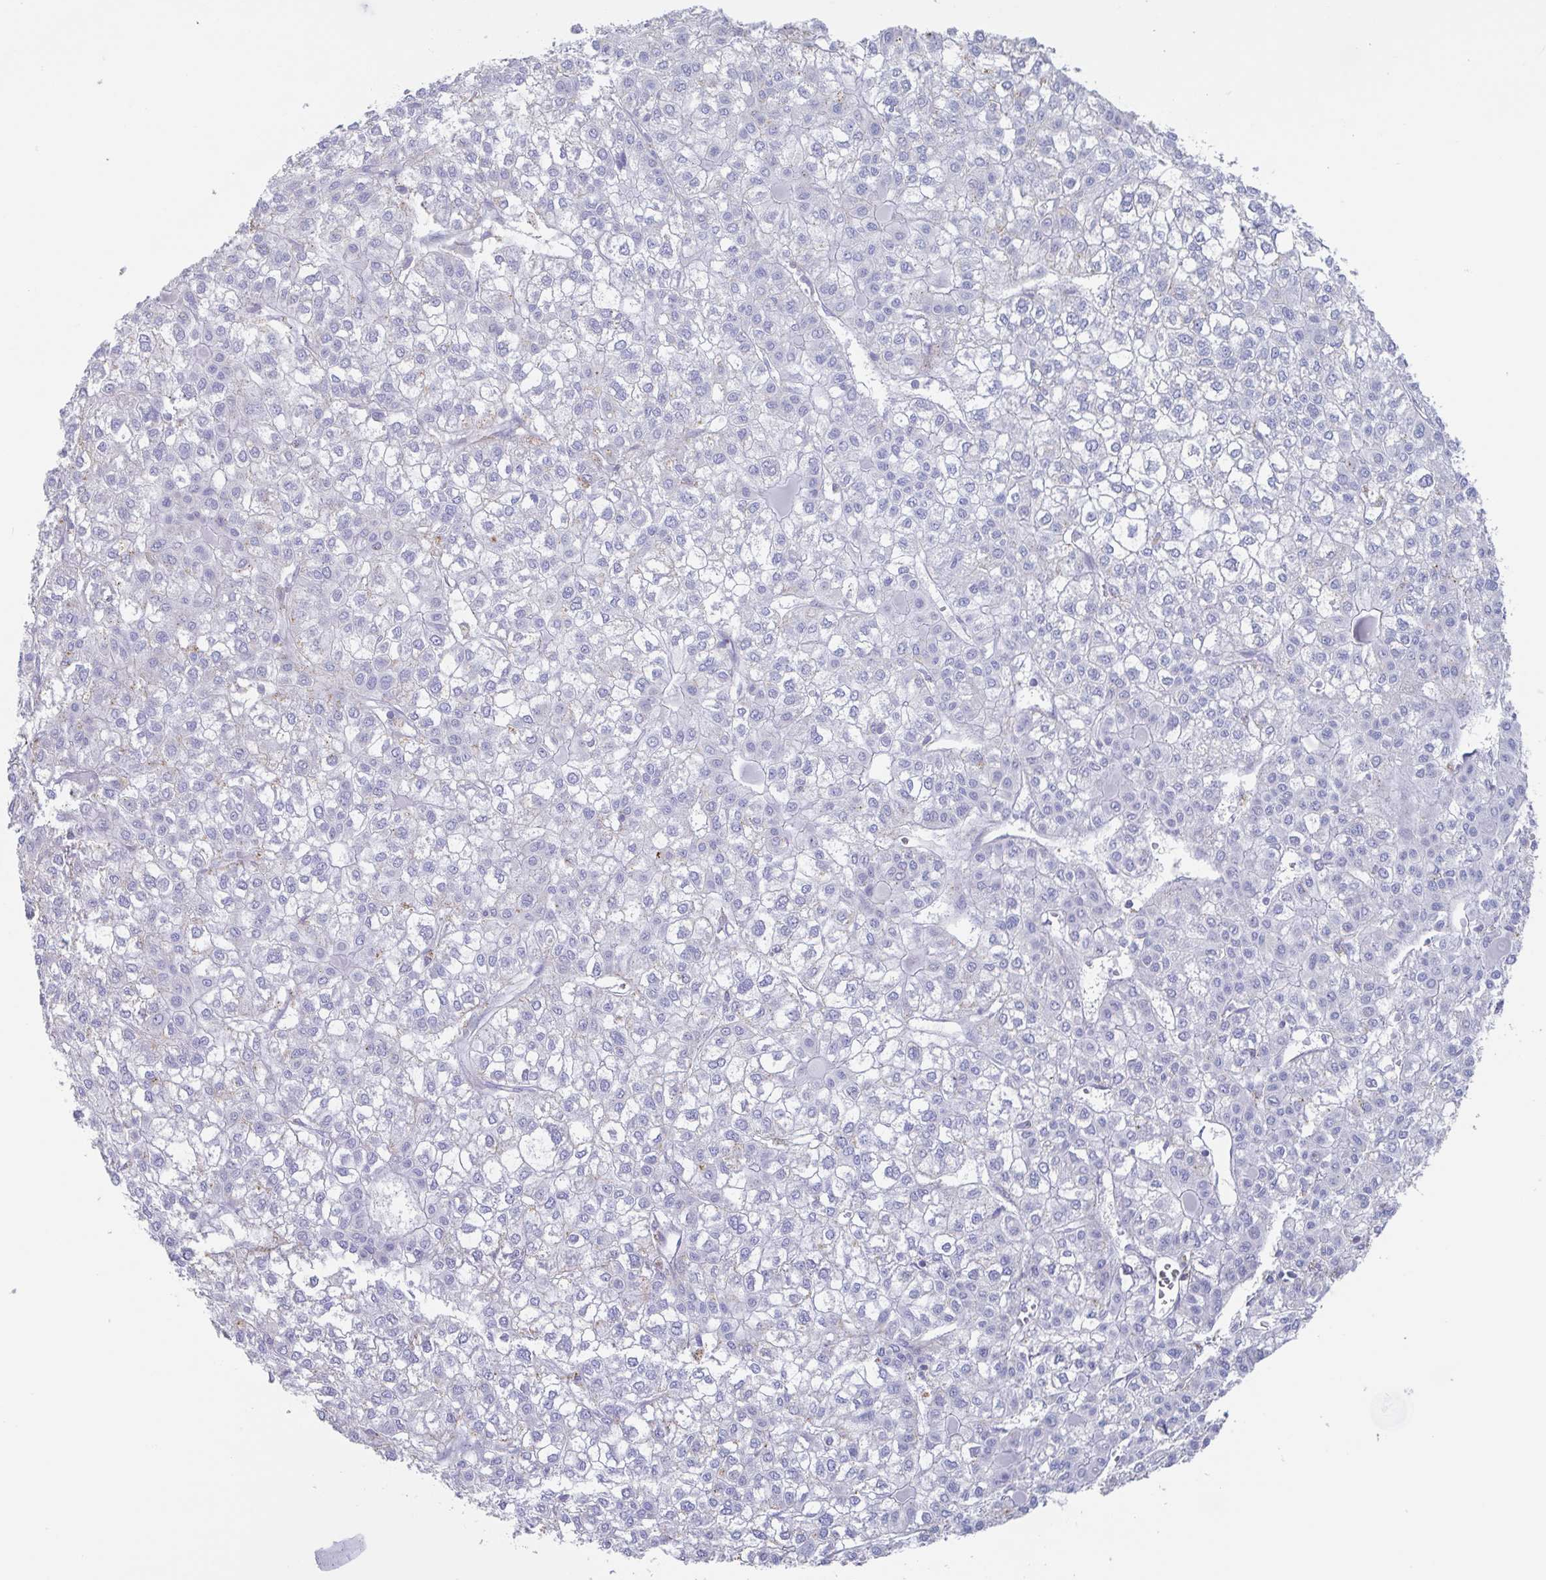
{"staining": {"intensity": "negative", "quantity": "none", "location": "none"}, "tissue": "liver cancer", "cell_type": "Tumor cells", "image_type": "cancer", "snomed": [{"axis": "morphology", "description": "Carcinoma, Hepatocellular, NOS"}, {"axis": "topography", "description": "Liver"}], "caption": "High magnification brightfield microscopy of hepatocellular carcinoma (liver) stained with DAB (3,3'-diaminobenzidine) (brown) and counterstained with hematoxylin (blue): tumor cells show no significant positivity. The staining is performed using DAB (3,3'-diaminobenzidine) brown chromogen with nuclei counter-stained in using hematoxylin.", "gene": "CHMP5", "patient": {"sex": "female", "age": 43}}